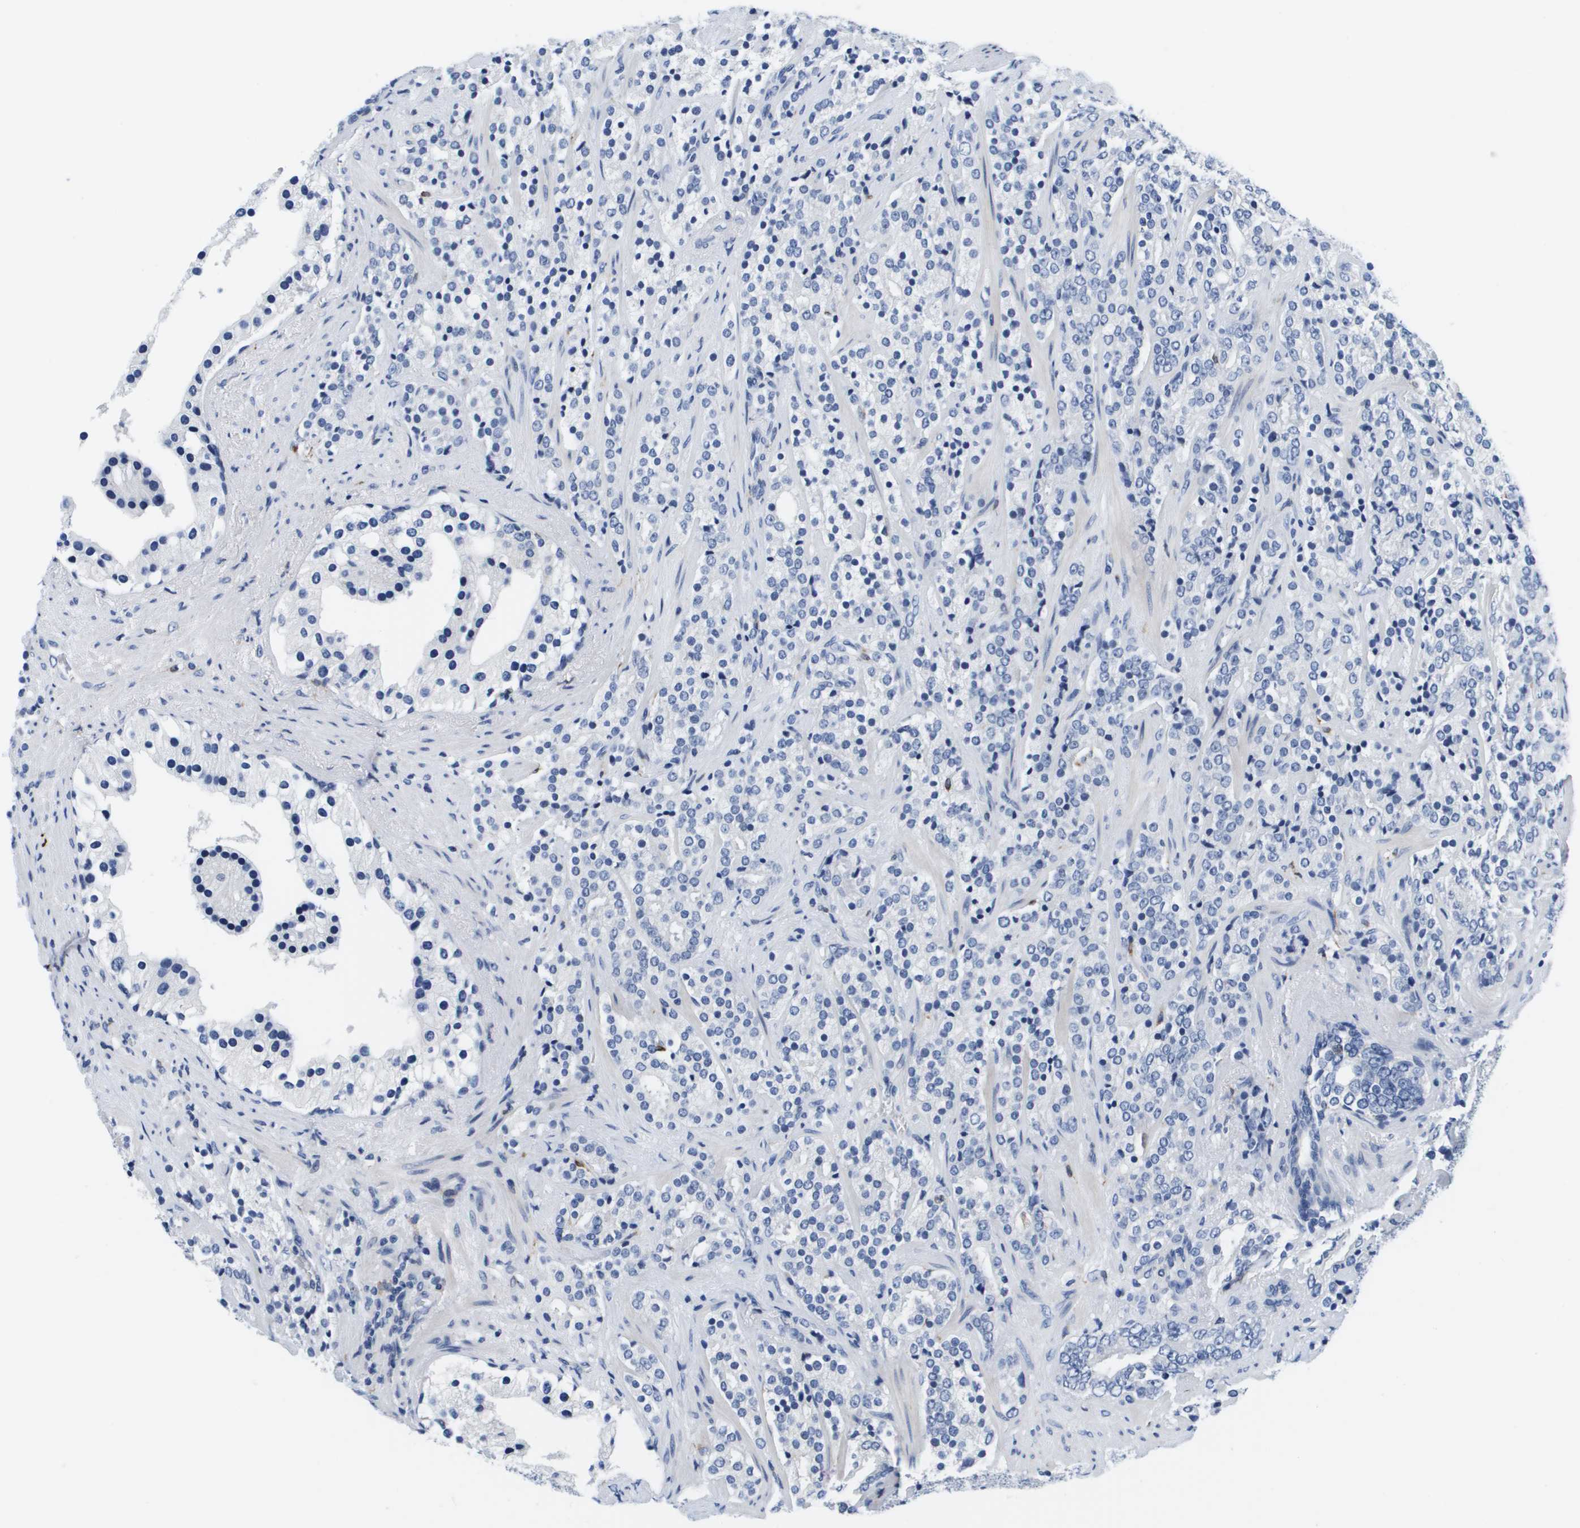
{"staining": {"intensity": "negative", "quantity": "none", "location": "none"}, "tissue": "prostate cancer", "cell_type": "Tumor cells", "image_type": "cancer", "snomed": [{"axis": "morphology", "description": "Adenocarcinoma, High grade"}, {"axis": "topography", "description": "Prostate"}], "caption": "A high-resolution histopathology image shows IHC staining of prostate cancer, which demonstrates no significant expression in tumor cells.", "gene": "HMOX1", "patient": {"sex": "male", "age": 71}}